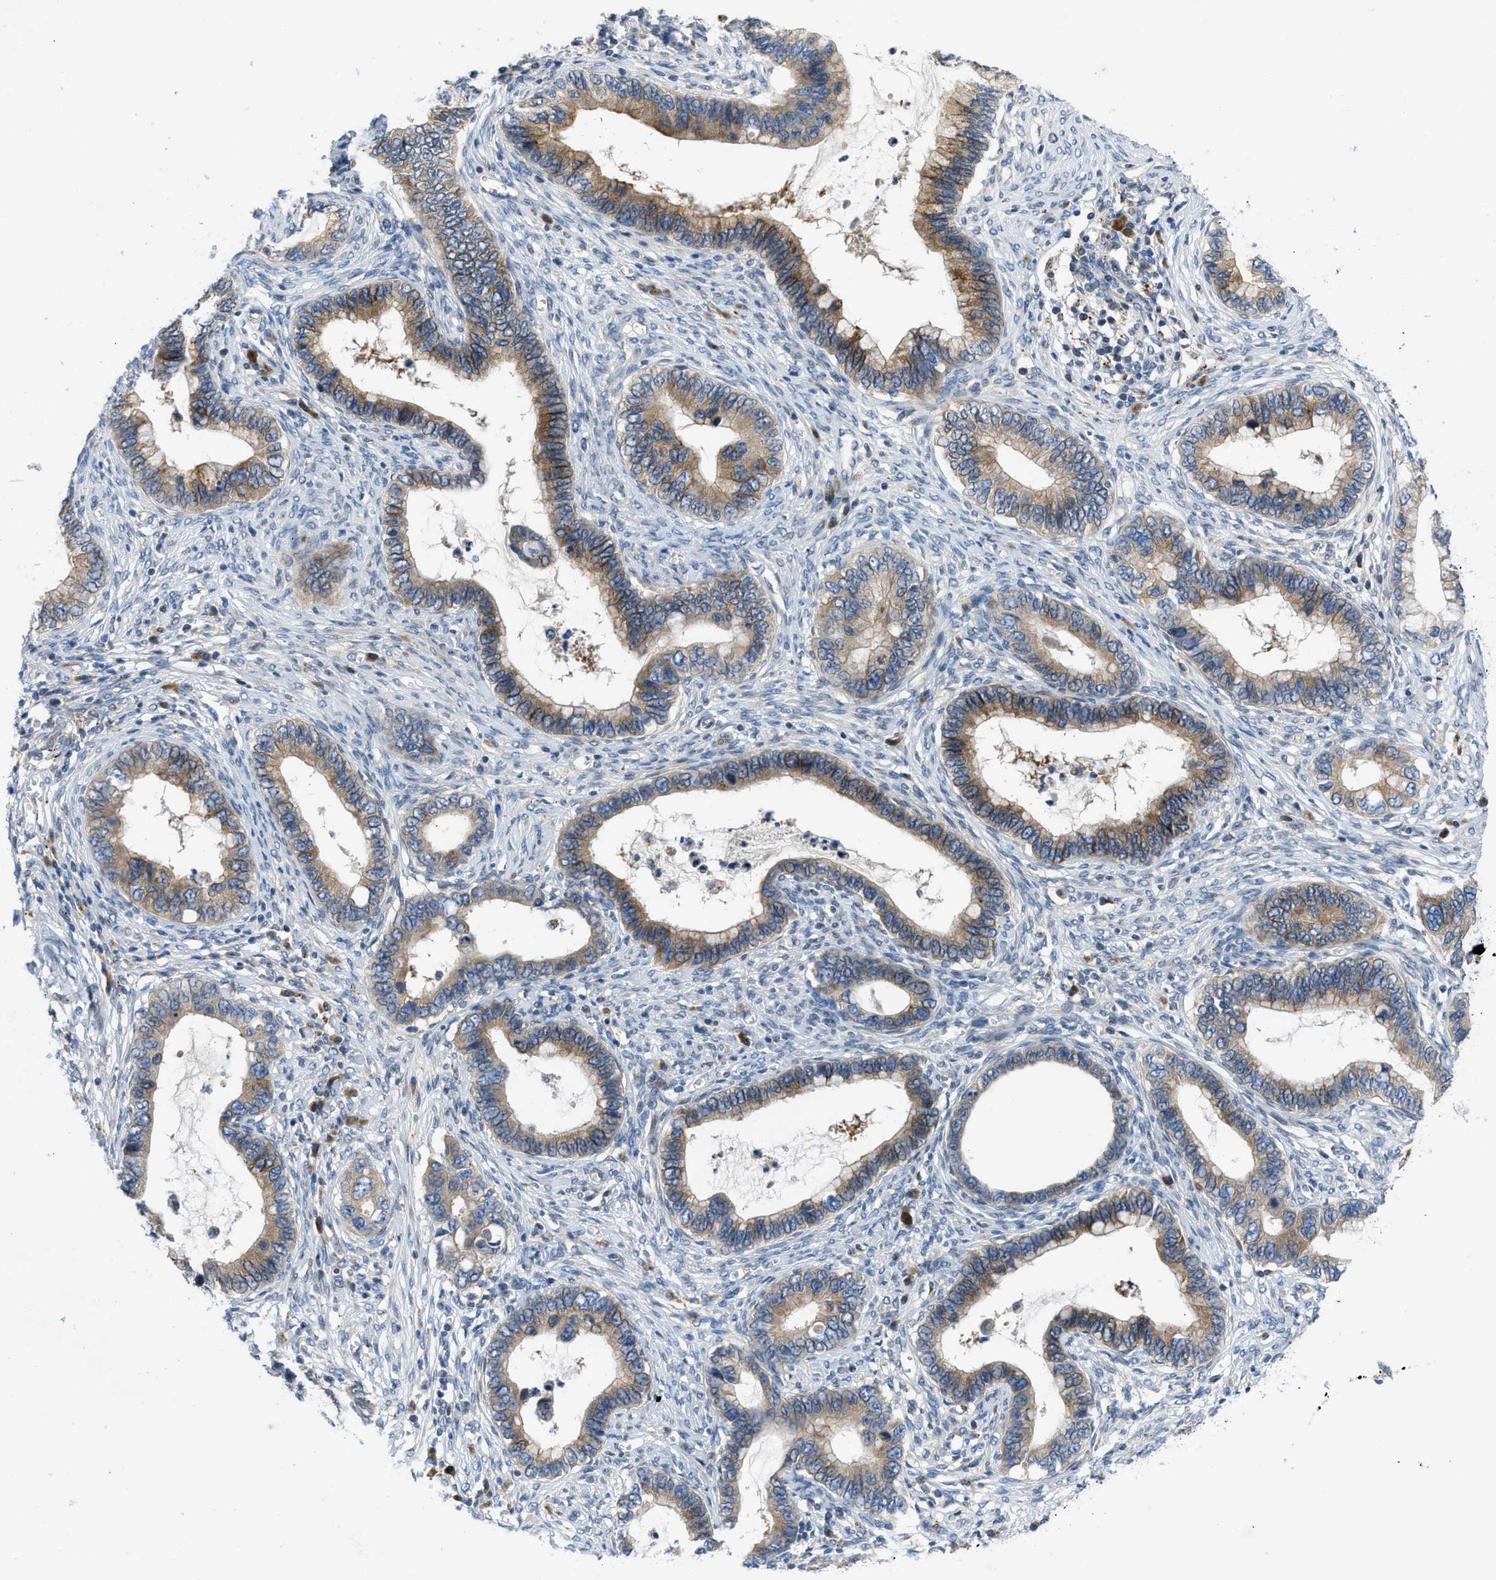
{"staining": {"intensity": "moderate", "quantity": ">75%", "location": "cytoplasmic/membranous"}, "tissue": "cervical cancer", "cell_type": "Tumor cells", "image_type": "cancer", "snomed": [{"axis": "morphology", "description": "Adenocarcinoma, NOS"}, {"axis": "topography", "description": "Cervix"}], "caption": "IHC image of human adenocarcinoma (cervical) stained for a protein (brown), which reveals medium levels of moderate cytoplasmic/membranous staining in approximately >75% of tumor cells.", "gene": "TMEM248", "patient": {"sex": "female", "age": 44}}